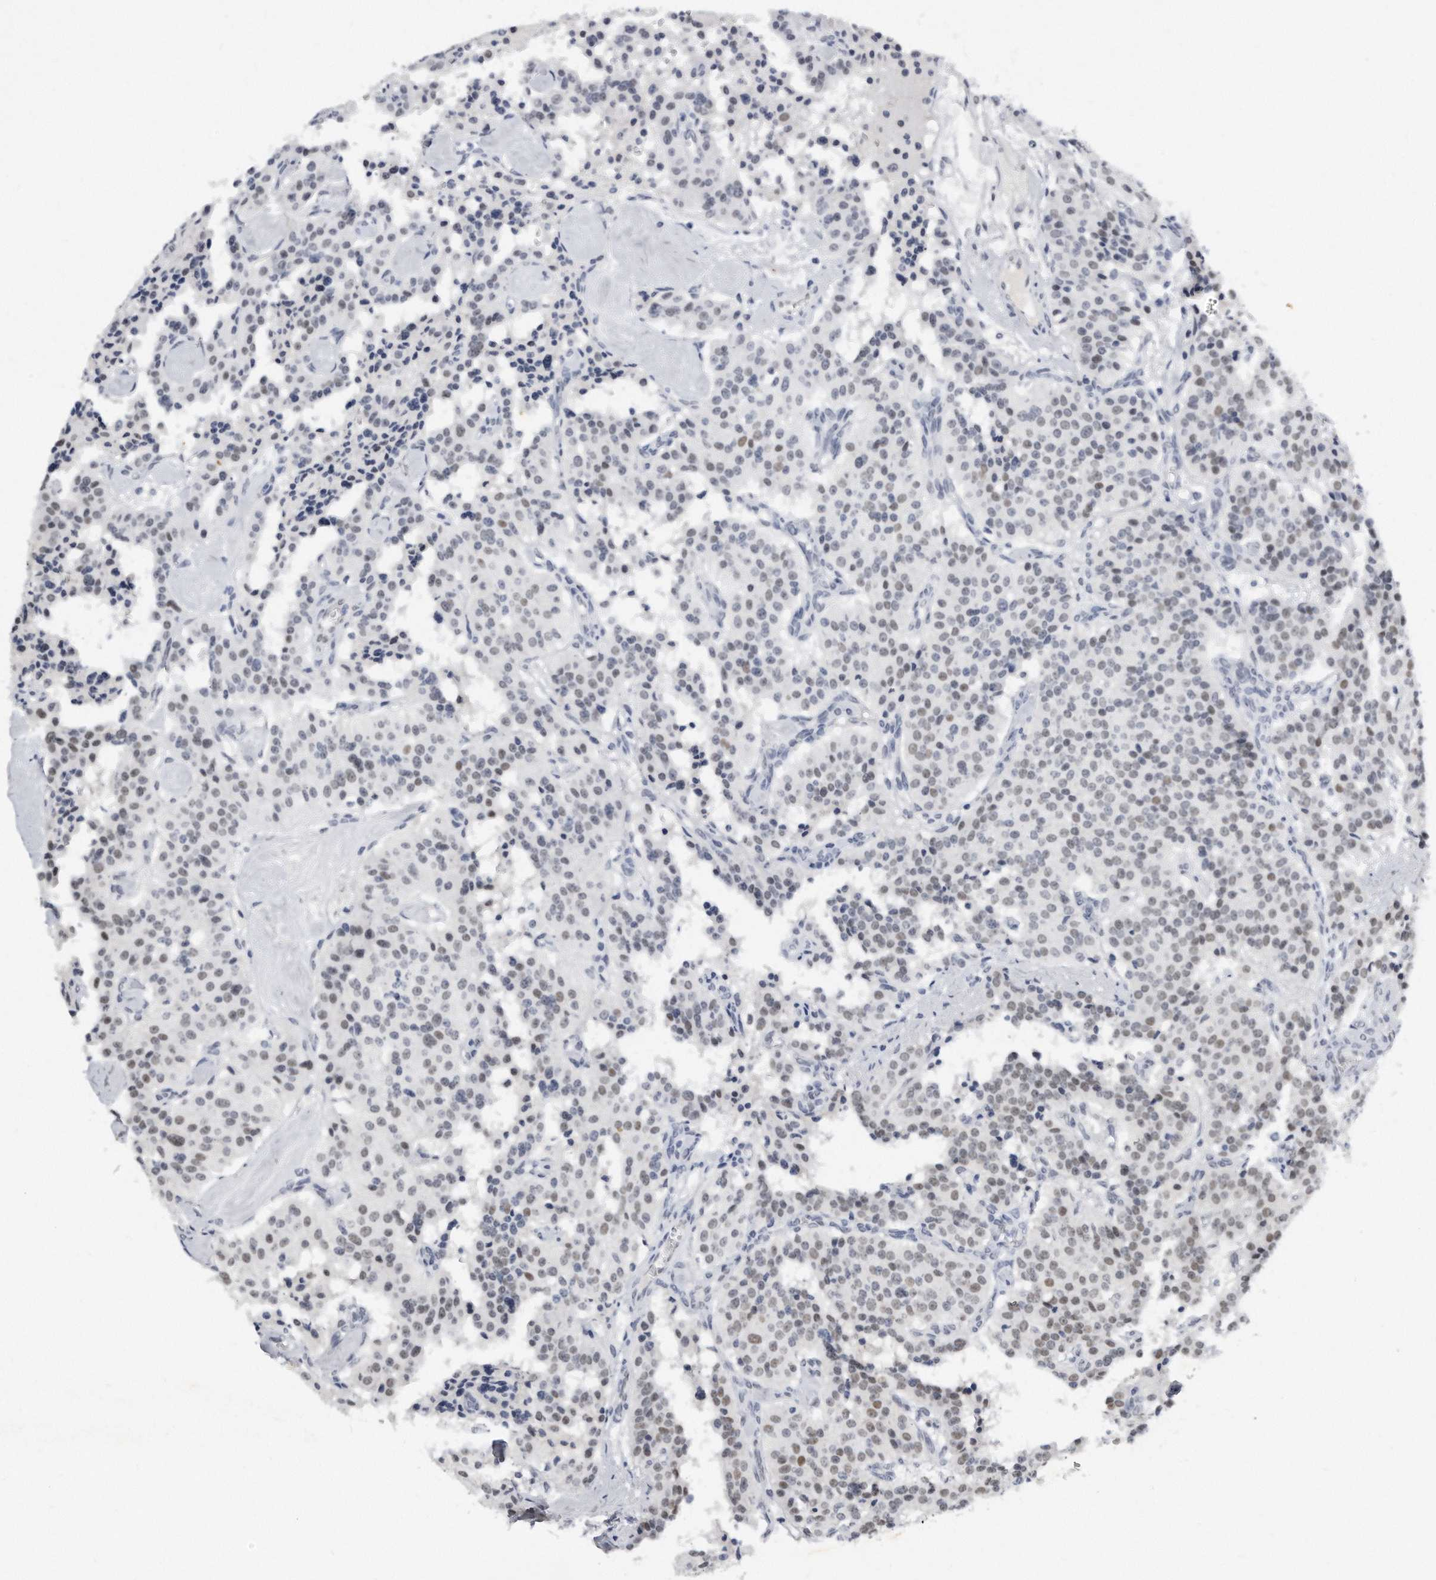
{"staining": {"intensity": "weak", "quantity": "25%-75%", "location": "nuclear"}, "tissue": "carcinoid", "cell_type": "Tumor cells", "image_type": "cancer", "snomed": [{"axis": "morphology", "description": "Carcinoid, malignant, NOS"}, {"axis": "topography", "description": "Lung"}], "caption": "Carcinoid stained with immunohistochemistry reveals weak nuclear staining in about 25%-75% of tumor cells.", "gene": "CTBP2", "patient": {"sex": "male", "age": 30}}